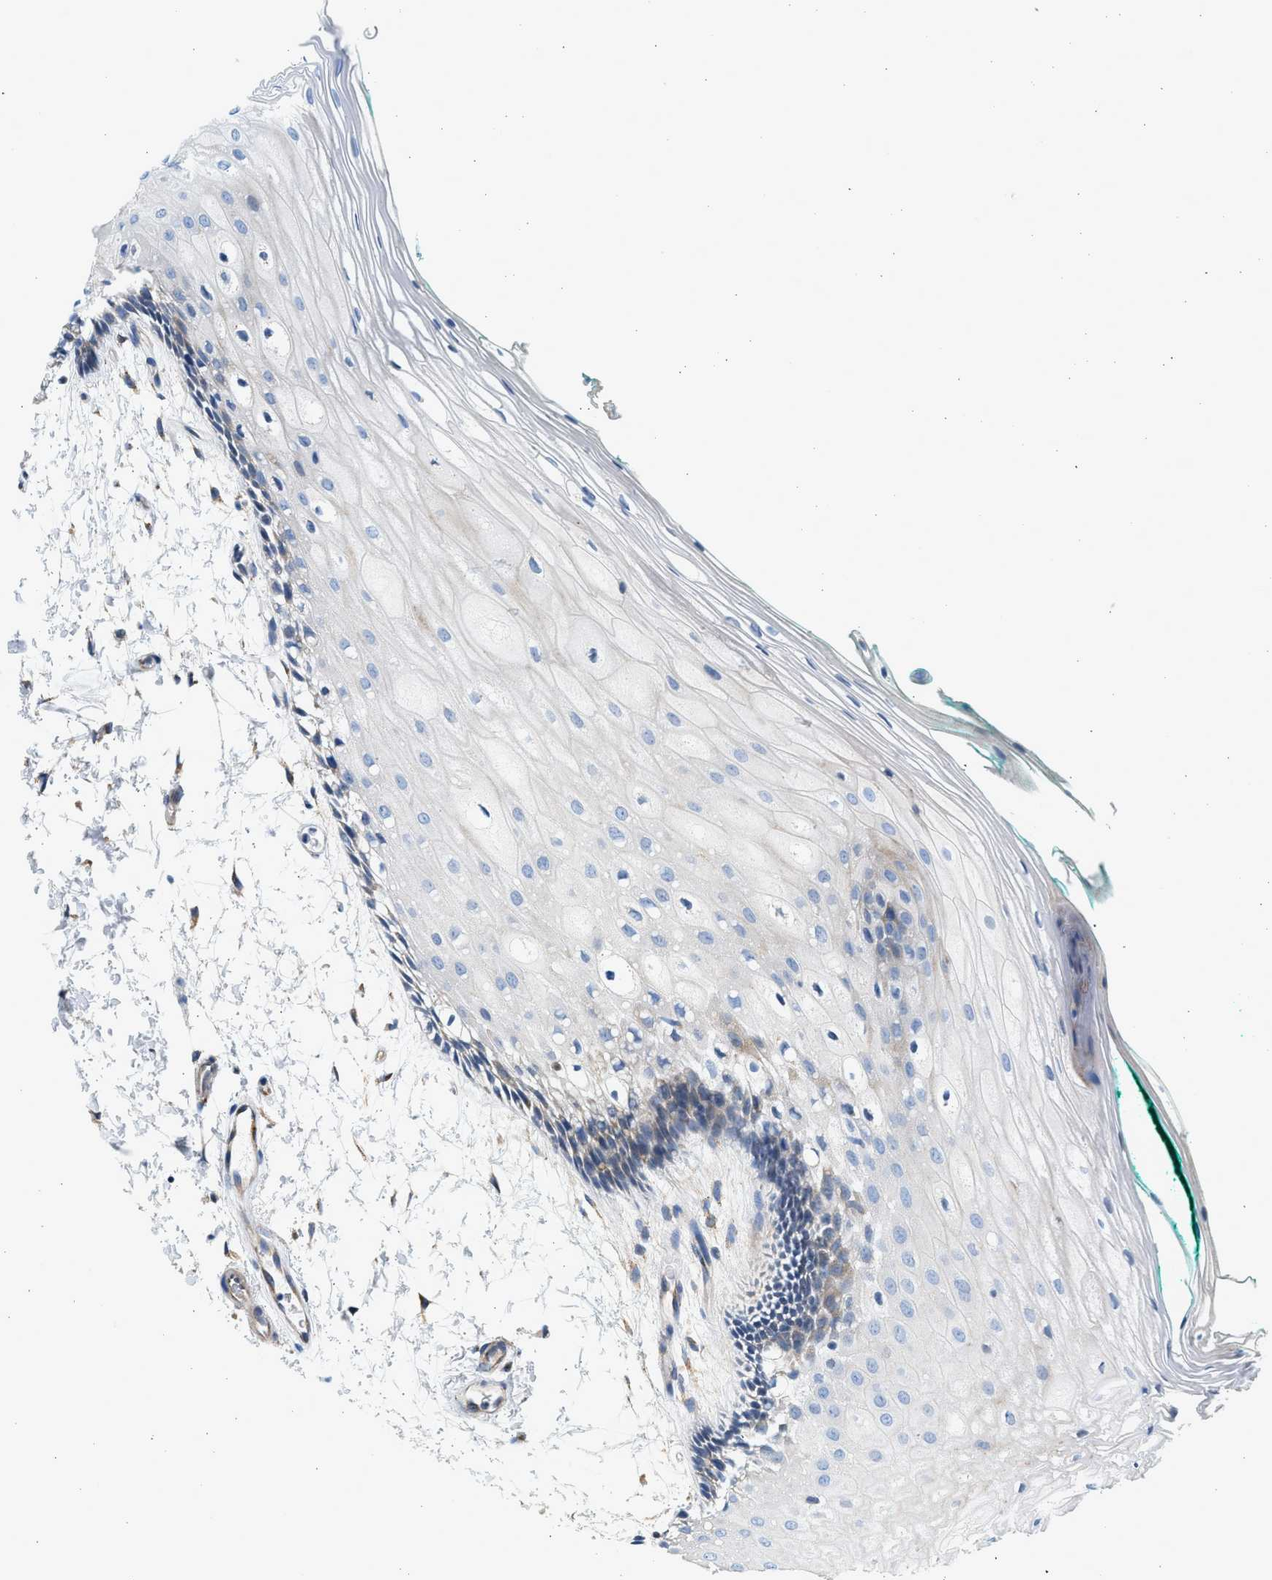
{"staining": {"intensity": "weak", "quantity": "<25%", "location": "cytoplasmic/membranous"}, "tissue": "oral mucosa", "cell_type": "Squamous epithelial cells", "image_type": "normal", "snomed": [{"axis": "morphology", "description": "Normal tissue, NOS"}, {"axis": "topography", "description": "Skeletal muscle"}, {"axis": "topography", "description": "Oral tissue"}, {"axis": "topography", "description": "Peripheral nerve tissue"}], "caption": "Immunohistochemistry photomicrograph of benign oral mucosa stained for a protein (brown), which displays no positivity in squamous epithelial cells.", "gene": "CNTN6", "patient": {"sex": "female", "age": 84}}